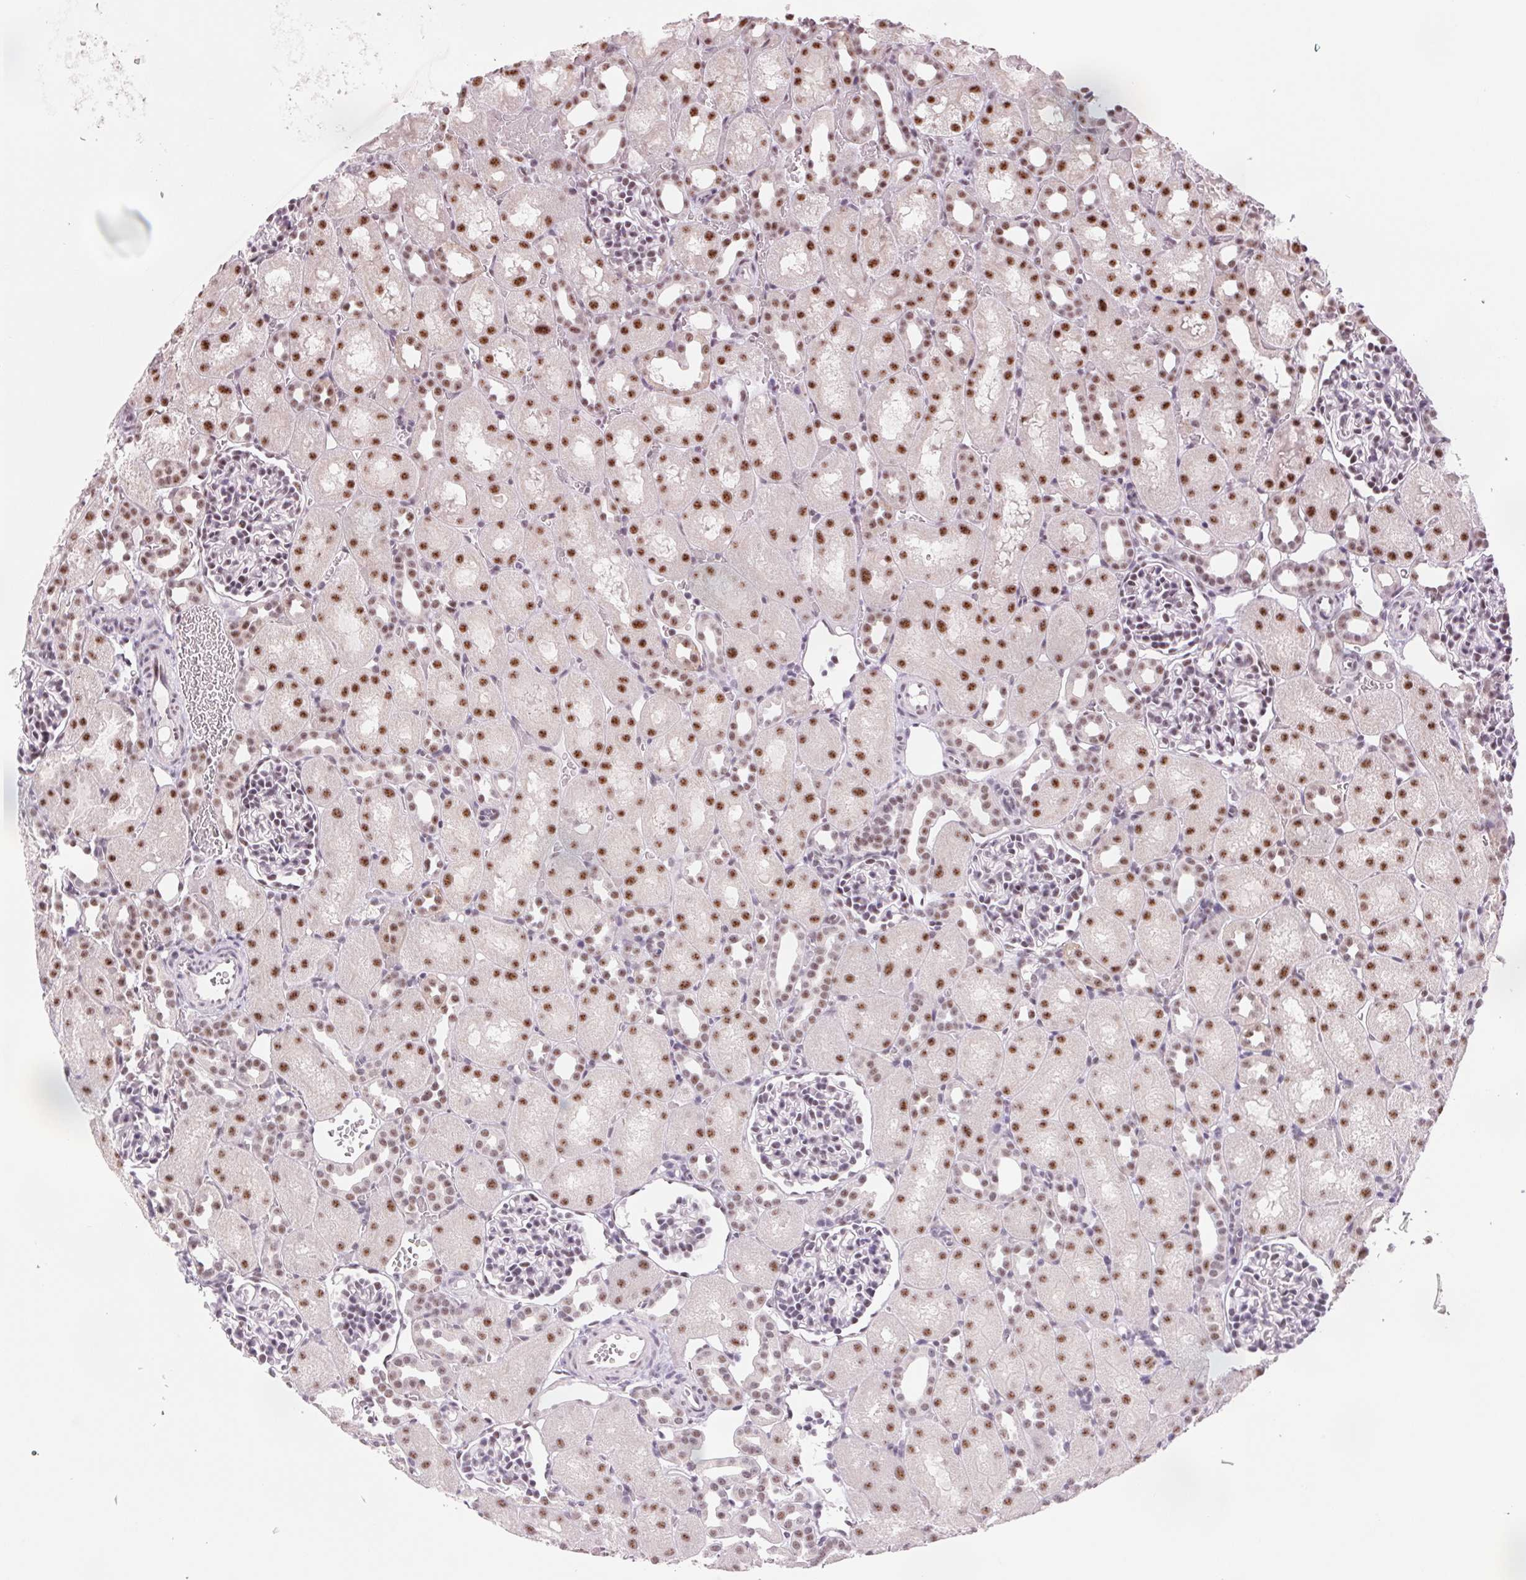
{"staining": {"intensity": "weak", "quantity": "<25%", "location": "nuclear"}, "tissue": "kidney", "cell_type": "Cells in glomeruli", "image_type": "normal", "snomed": [{"axis": "morphology", "description": "Normal tissue, NOS"}, {"axis": "topography", "description": "Kidney"}], "caption": "Normal kidney was stained to show a protein in brown. There is no significant positivity in cells in glomeruli. The staining was performed using DAB (3,3'-diaminobenzidine) to visualize the protein expression in brown, while the nuclei were stained in blue with hematoxylin (Magnification: 20x).", "gene": "ZC3H14", "patient": {"sex": "male", "age": 1}}